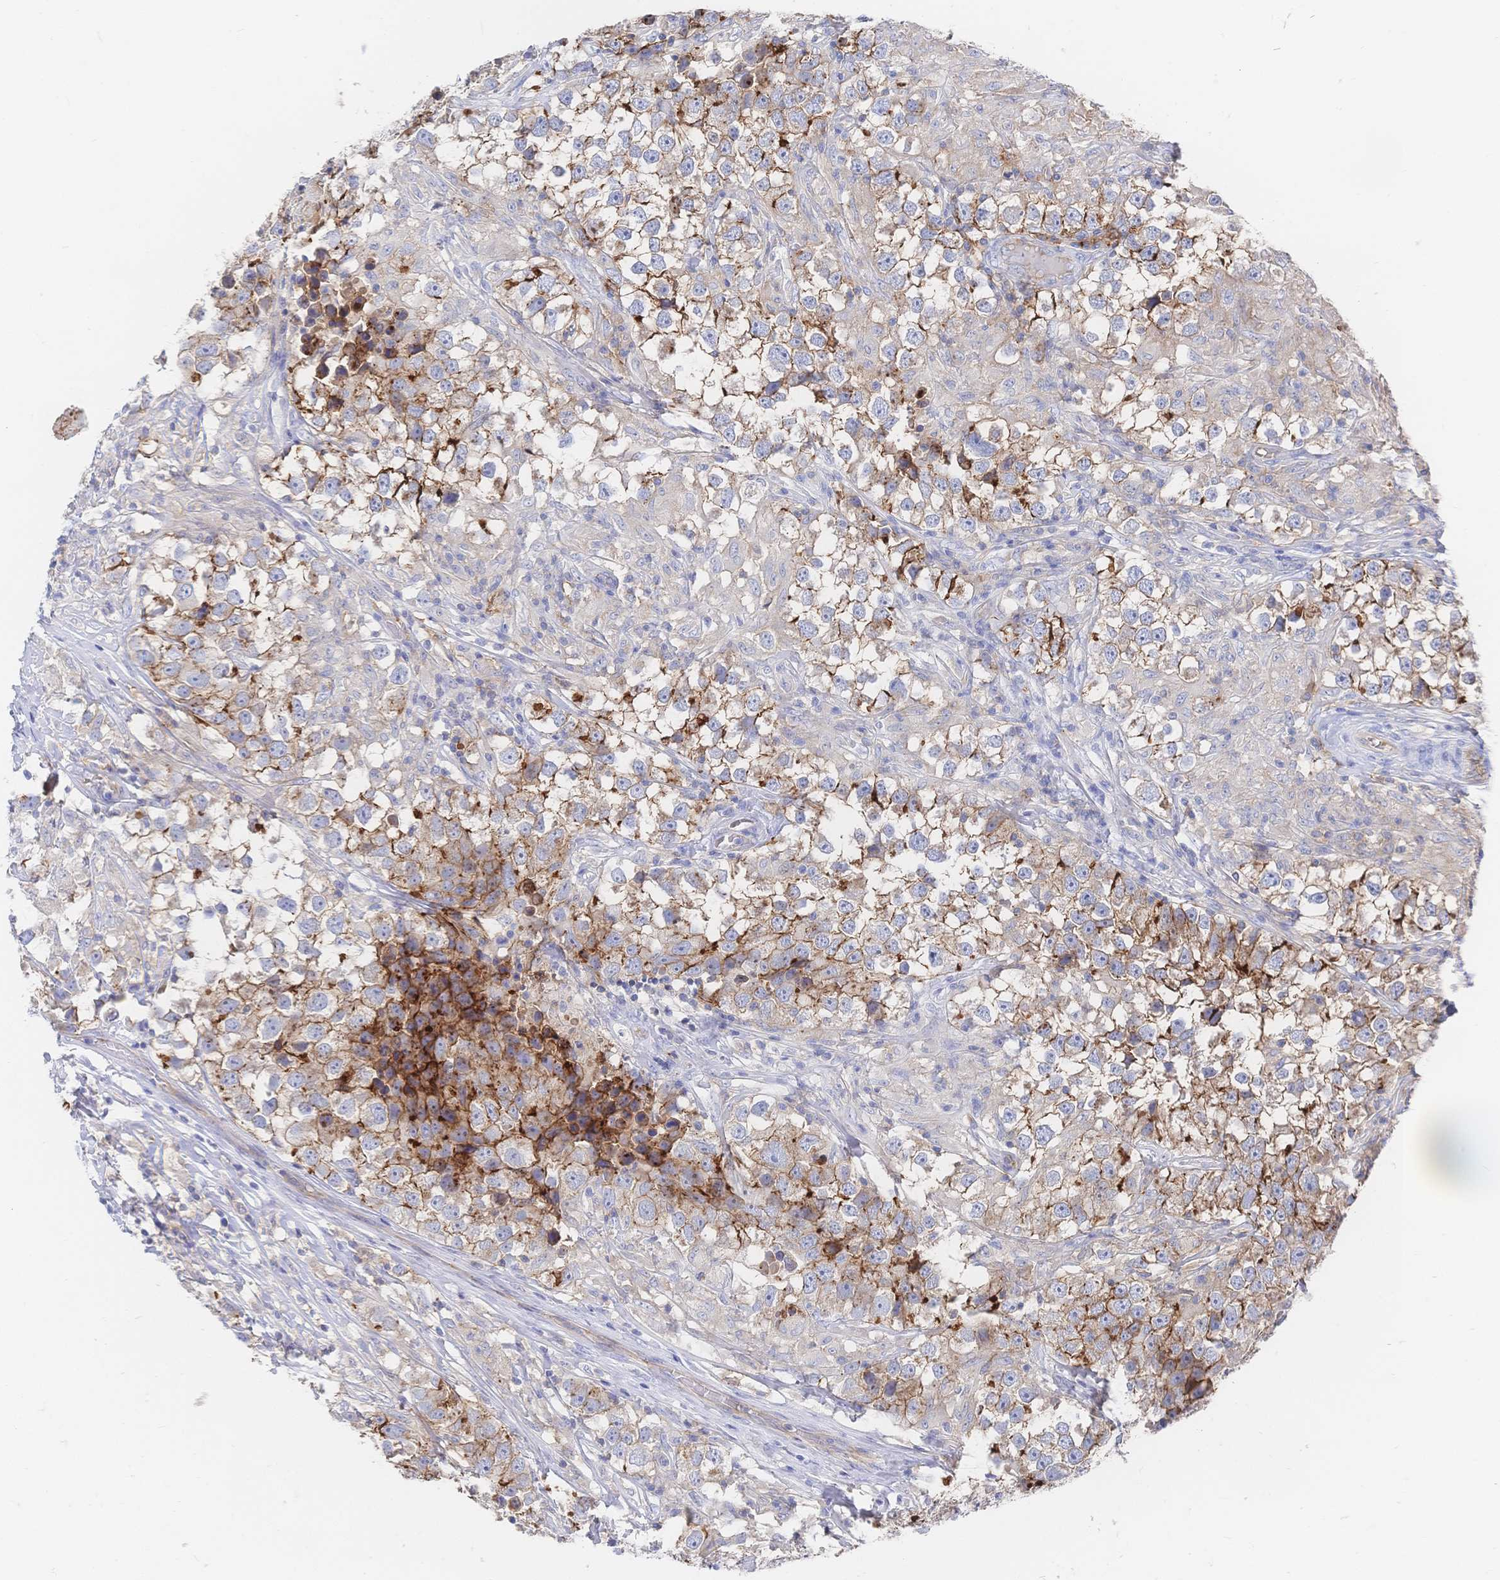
{"staining": {"intensity": "moderate", "quantity": "25%-75%", "location": "cytoplasmic/membranous"}, "tissue": "testis cancer", "cell_type": "Tumor cells", "image_type": "cancer", "snomed": [{"axis": "morphology", "description": "Seminoma, NOS"}, {"axis": "topography", "description": "Testis"}], "caption": "Testis cancer (seminoma) stained for a protein demonstrates moderate cytoplasmic/membranous positivity in tumor cells.", "gene": "F11R", "patient": {"sex": "male", "age": 46}}